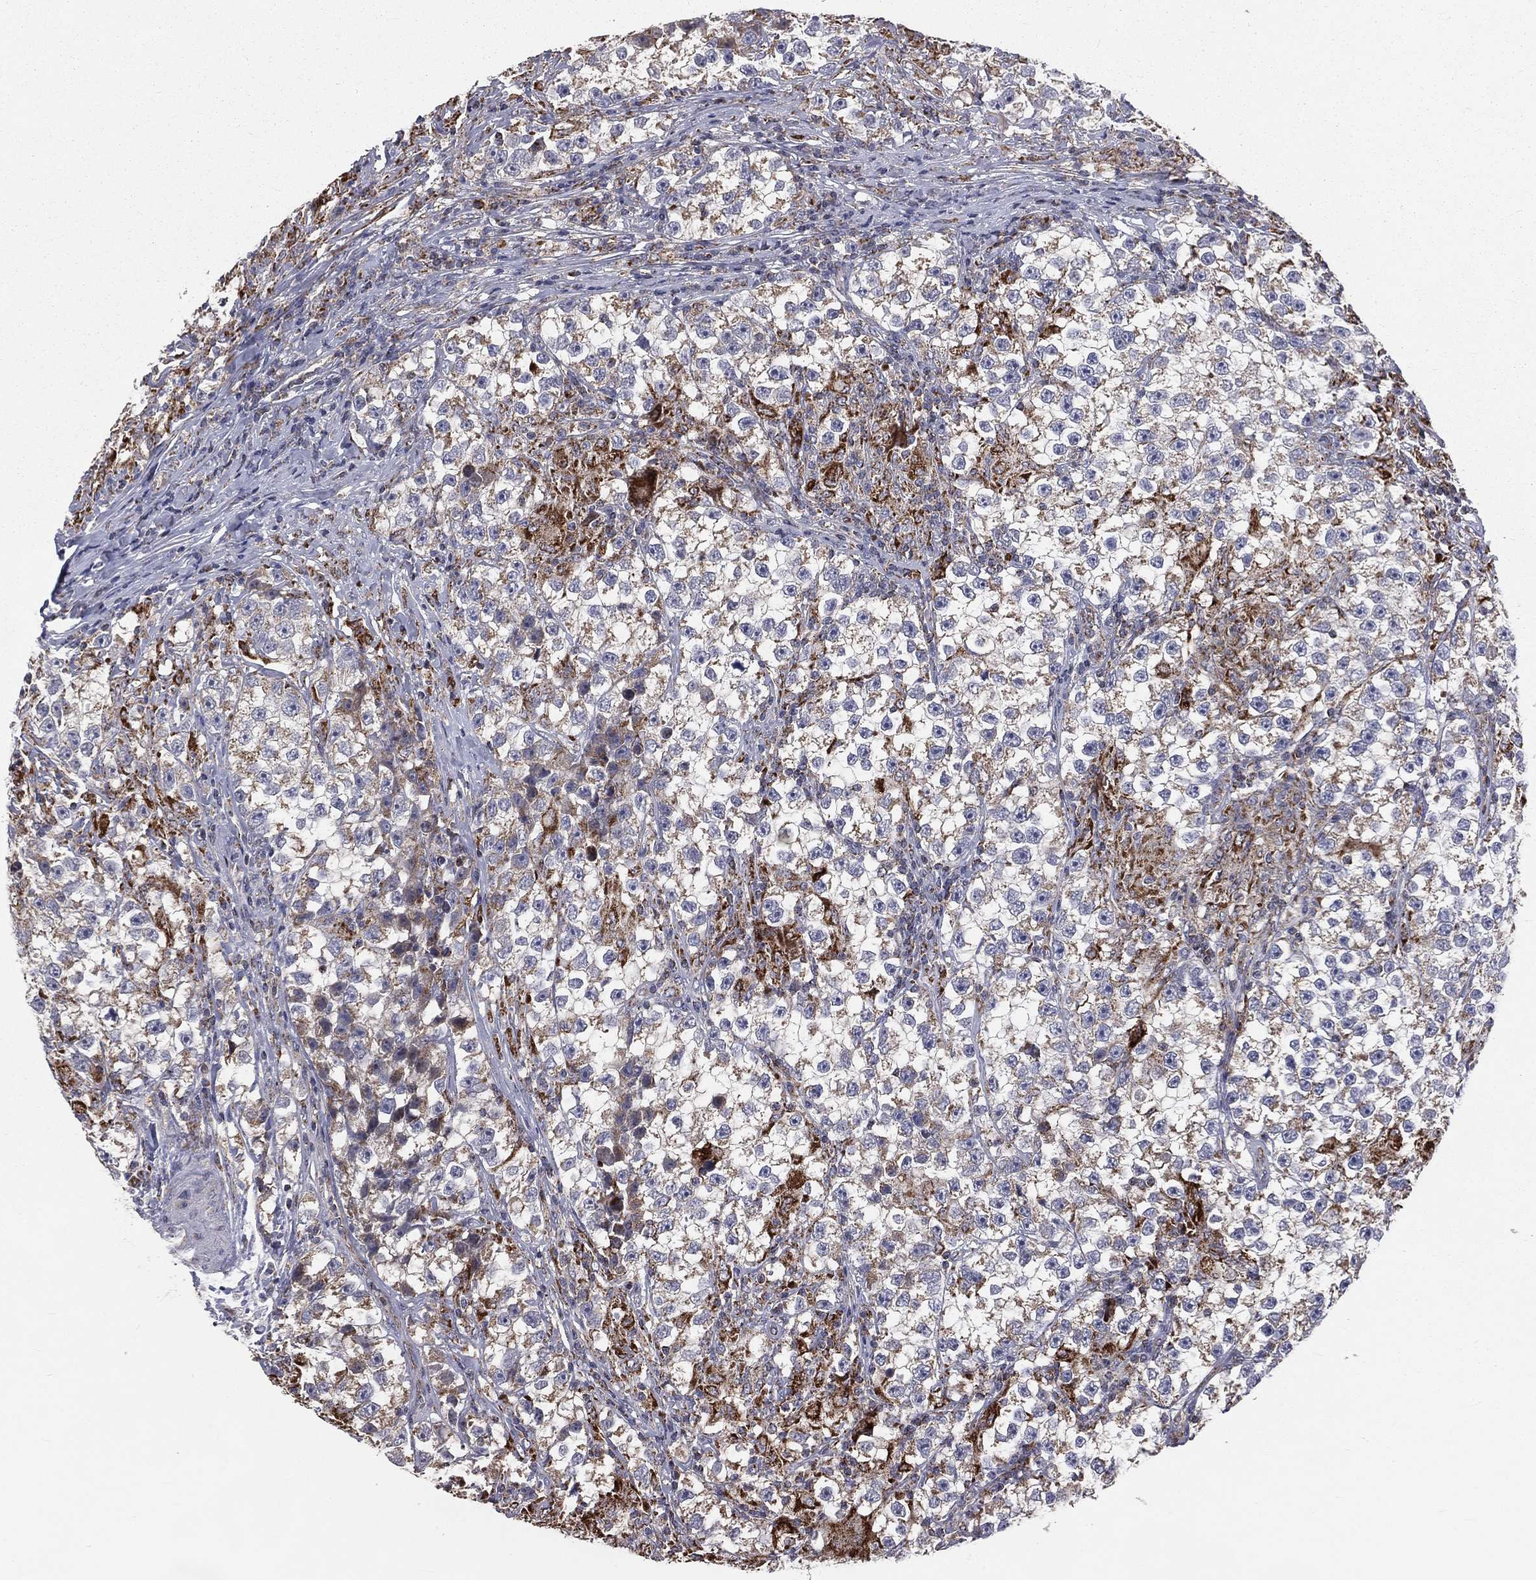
{"staining": {"intensity": "strong", "quantity": "<25%", "location": "cytoplasmic/membranous"}, "tissue": "testis cancer", "cell_type": "Tumor cells", "image_type": "cancer", "snomed": [{"axis": "morphology", "description": "Seminoma, NOS"}, {"axis": "topography", "description": "Testis"}], "caption": "DAB immunohistochemical staining of testis cancer (seminoma) reveals strong cytoplasmic/membranous protein expression in approximately <25% of tumor cells.", "gene": "GPD1", "patient": {"sex": "male", "age": 46}}